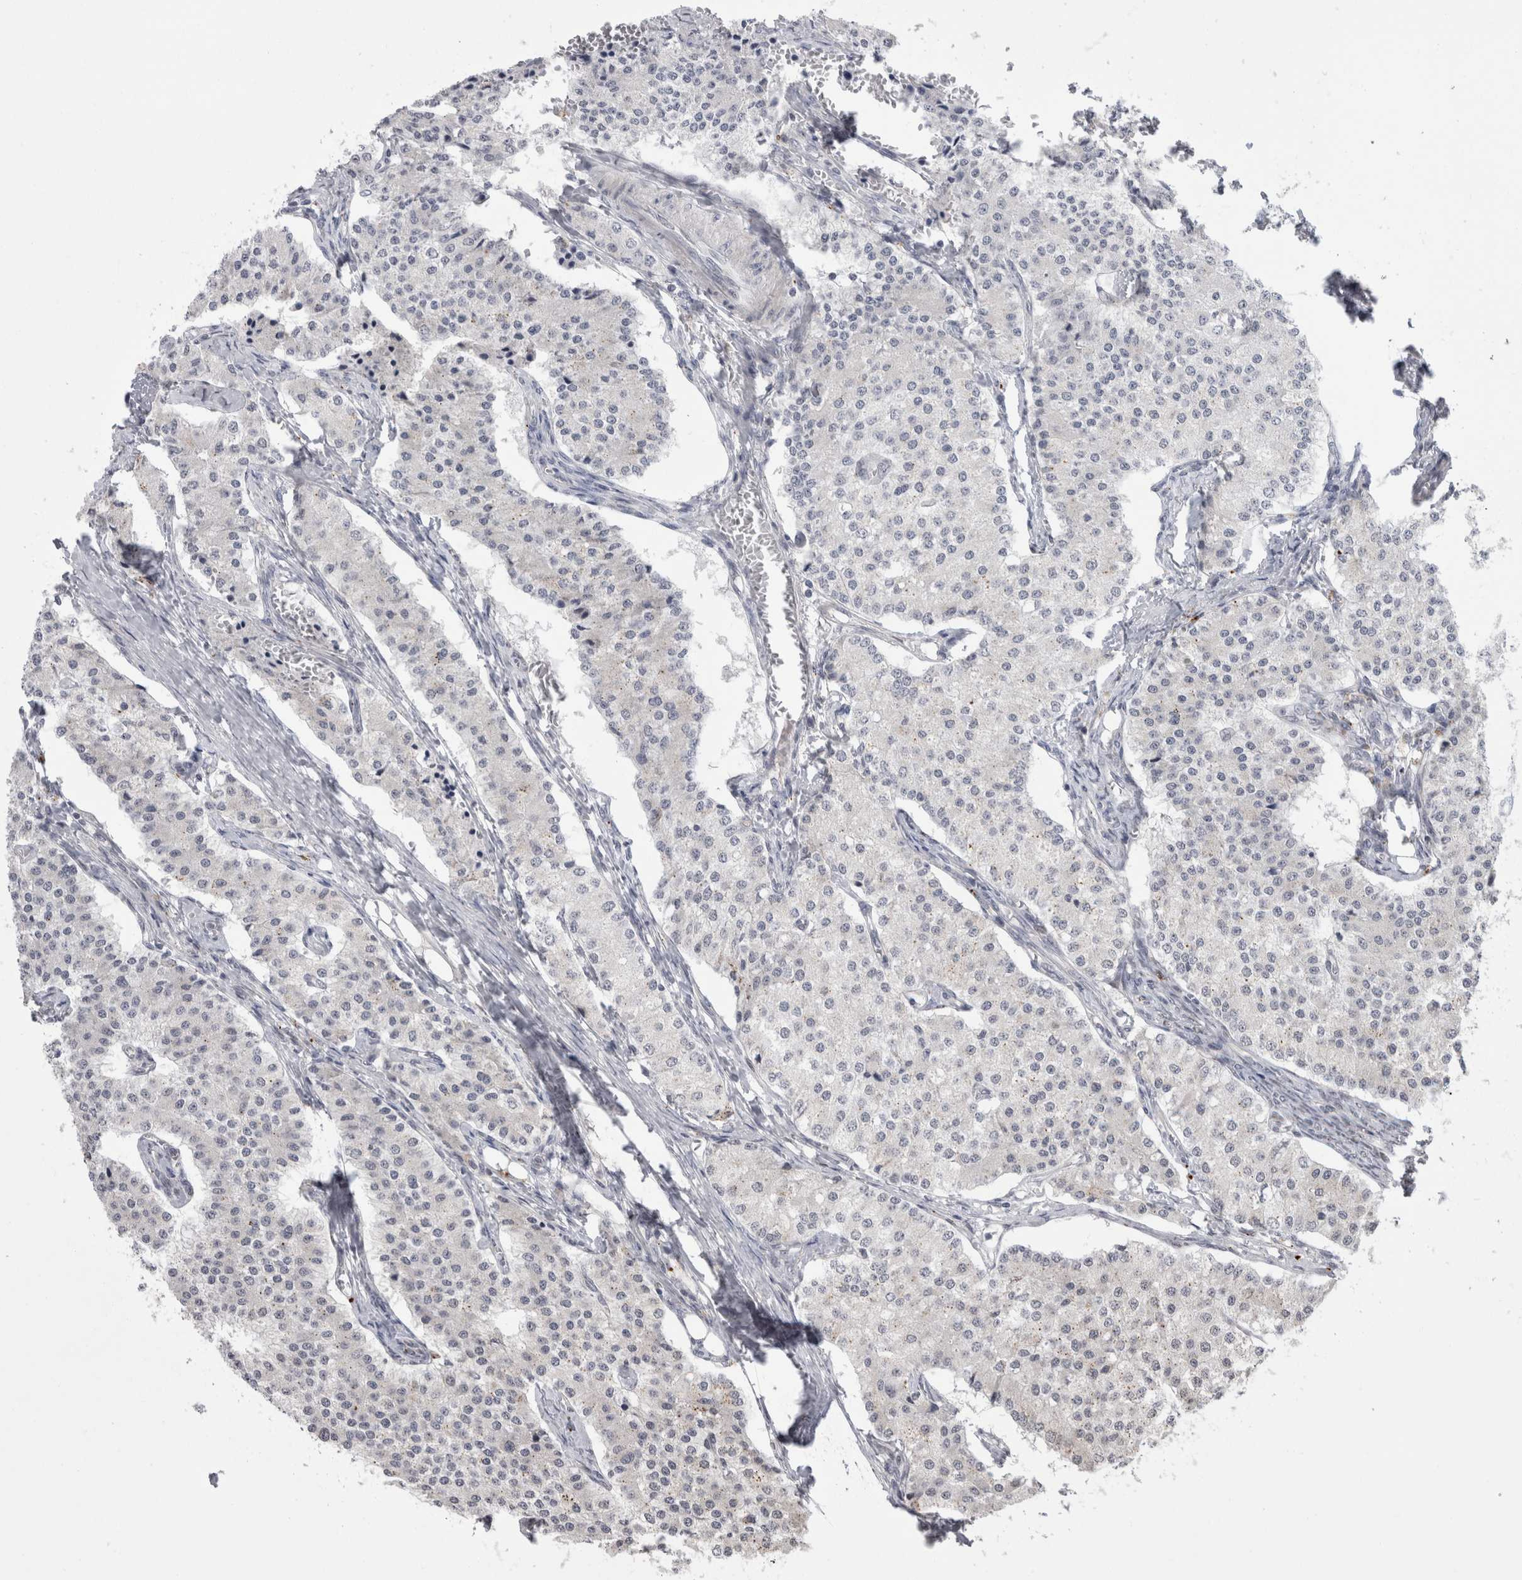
{"staining": {"intensity": "negative", "quantity": "none", "location": "none"}, "tissue": "carcinoid", "cell_type": "Tumor cells", "image_type": "cancer", "snomed": [{"axis": "morphology", "description": "Carcinoid, malignant, NOS"}, {"axis": "topography", "description": "Colon"}], "caption": "High magnification brightfield microscopy of carcinoid stained with DAB (brown) and counterstained with hematoxylin (blue): tumor cells show no significant positivity. (IHC, brightfield microscopy, high magnification).", "gene": "MTBP", "patient": {"sex": "female", "age": 52}}